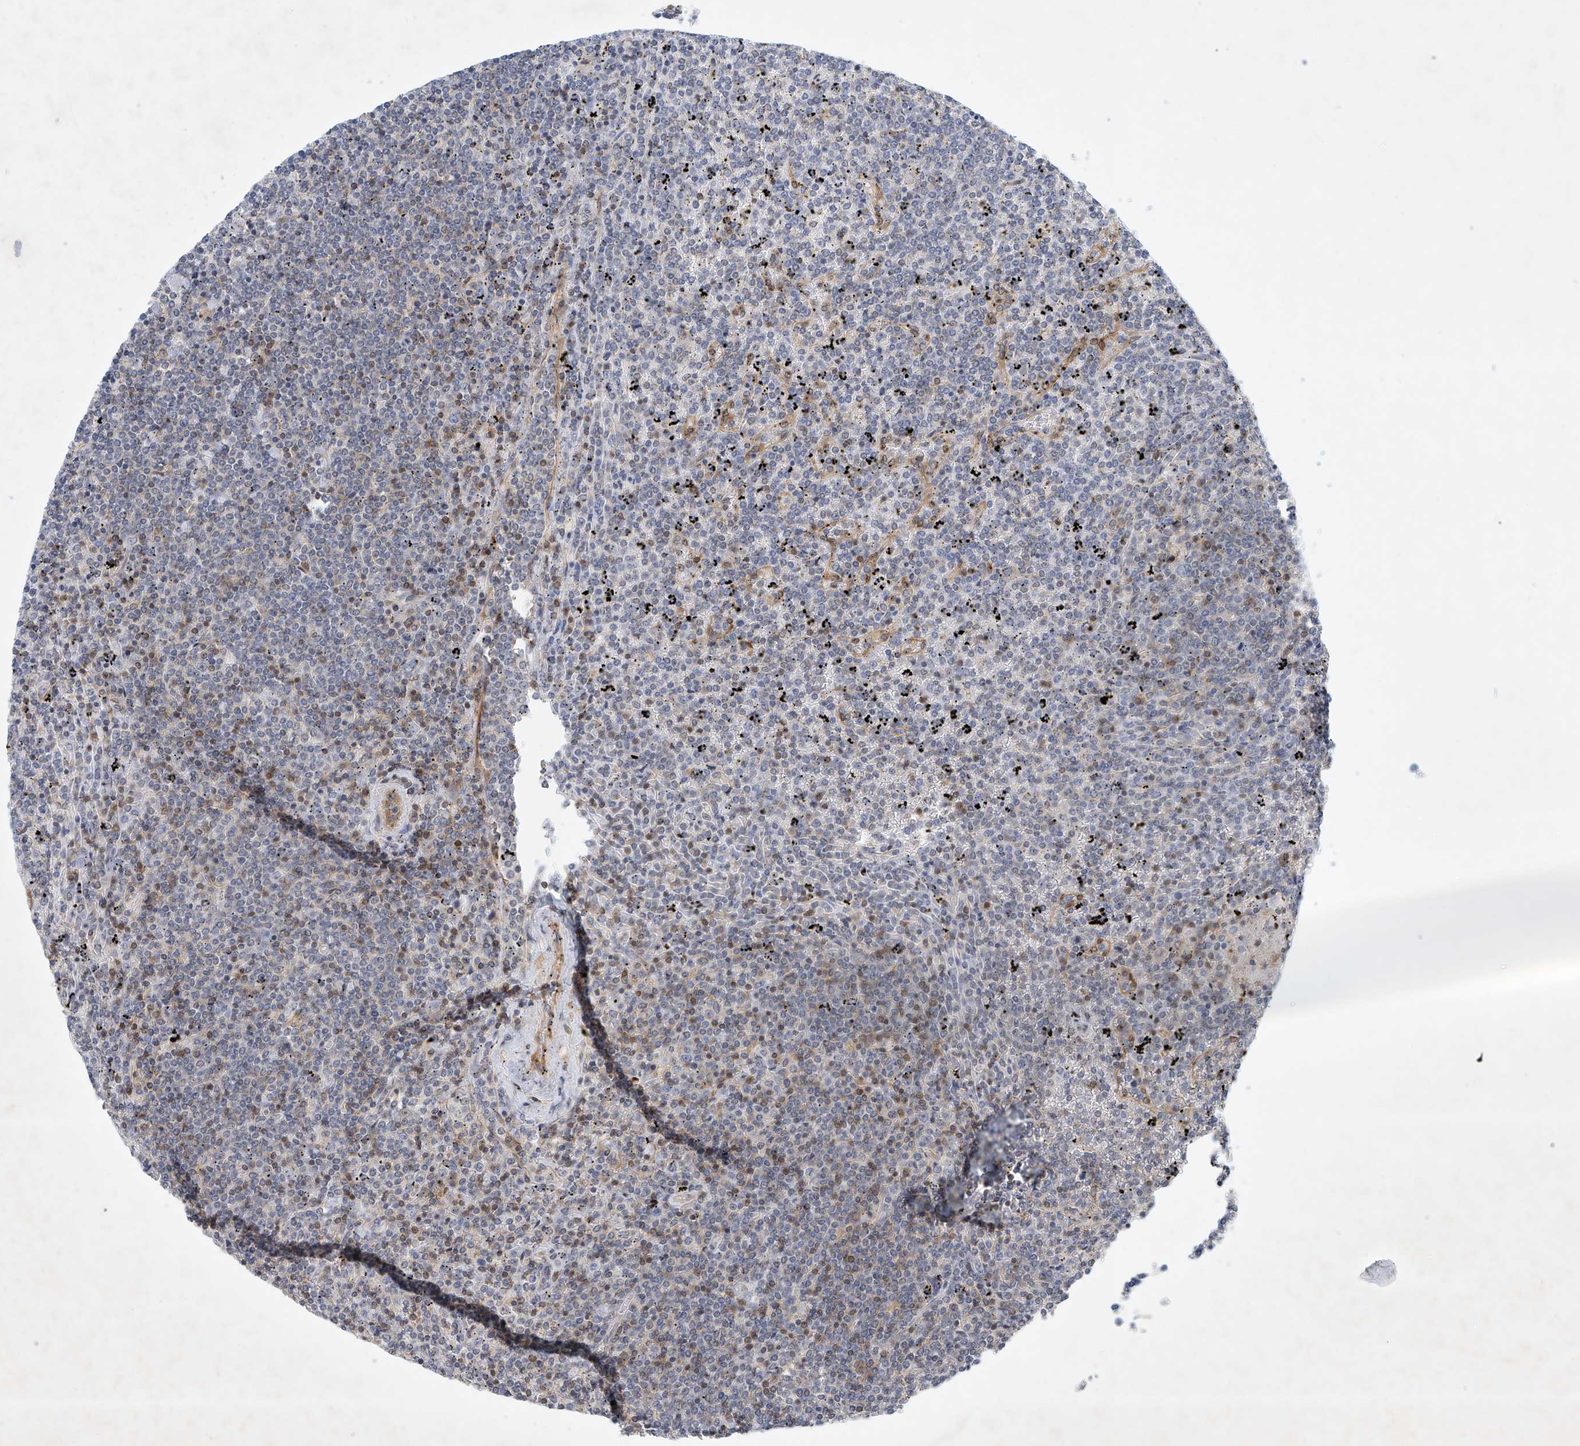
{"staining": {"intensity": "negative", "quantity": "none", "location": "none"}, "tissue": "lymphoma", "cell_type": "Tumor cells", "image_type": "cancer", "snomed": [{"axis": "morphology", "description": "Malignant lymphoma, non-Hodgkin's type, Low grade"}, {"axis": "topography", "description": "Spleen"}], "caption": "The image shows no significant expression in tumor cells of lymphoma.", "gene": "CARMIL1", "patient": {"sex": "female", "age": 19}}